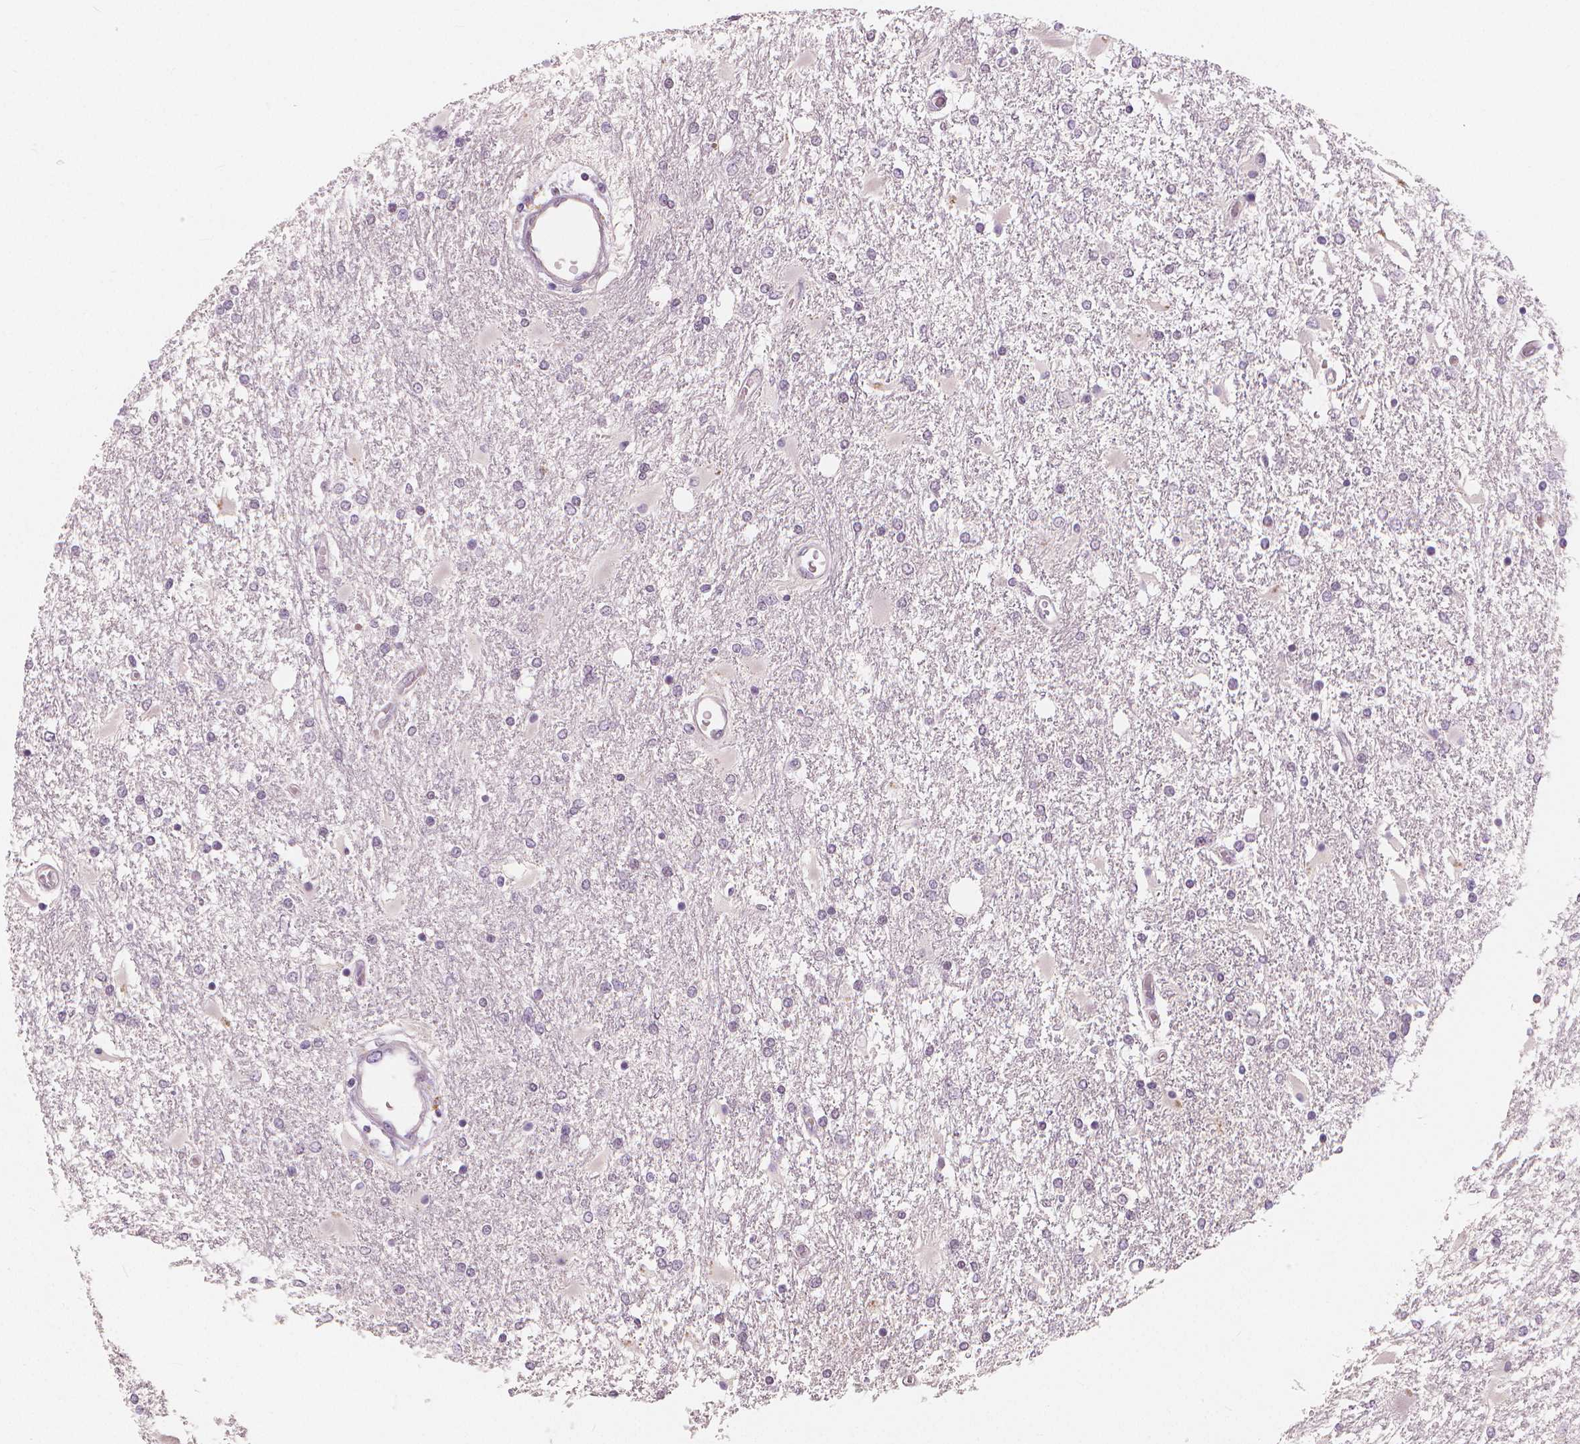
{"staining": {"intensity": "negative", "quantity": "none", "location": "none"}, "tissue": "glioma", "cell_type": "Tumor cells", "image_type": "cancer", "snomed": [{"axis": "morphology", "description": "Glioma, malignant, High grade"}, {"axis": "topography", "description": "Cerebral cortex"}], "caption": "DAB (3,3'-diaminobenzidine) immunohistochemical staining of glioma demonstrates no significant expression in tumor cells.", "gene": "RNASE7", "patient": {"sex": "male", "age": 79}}